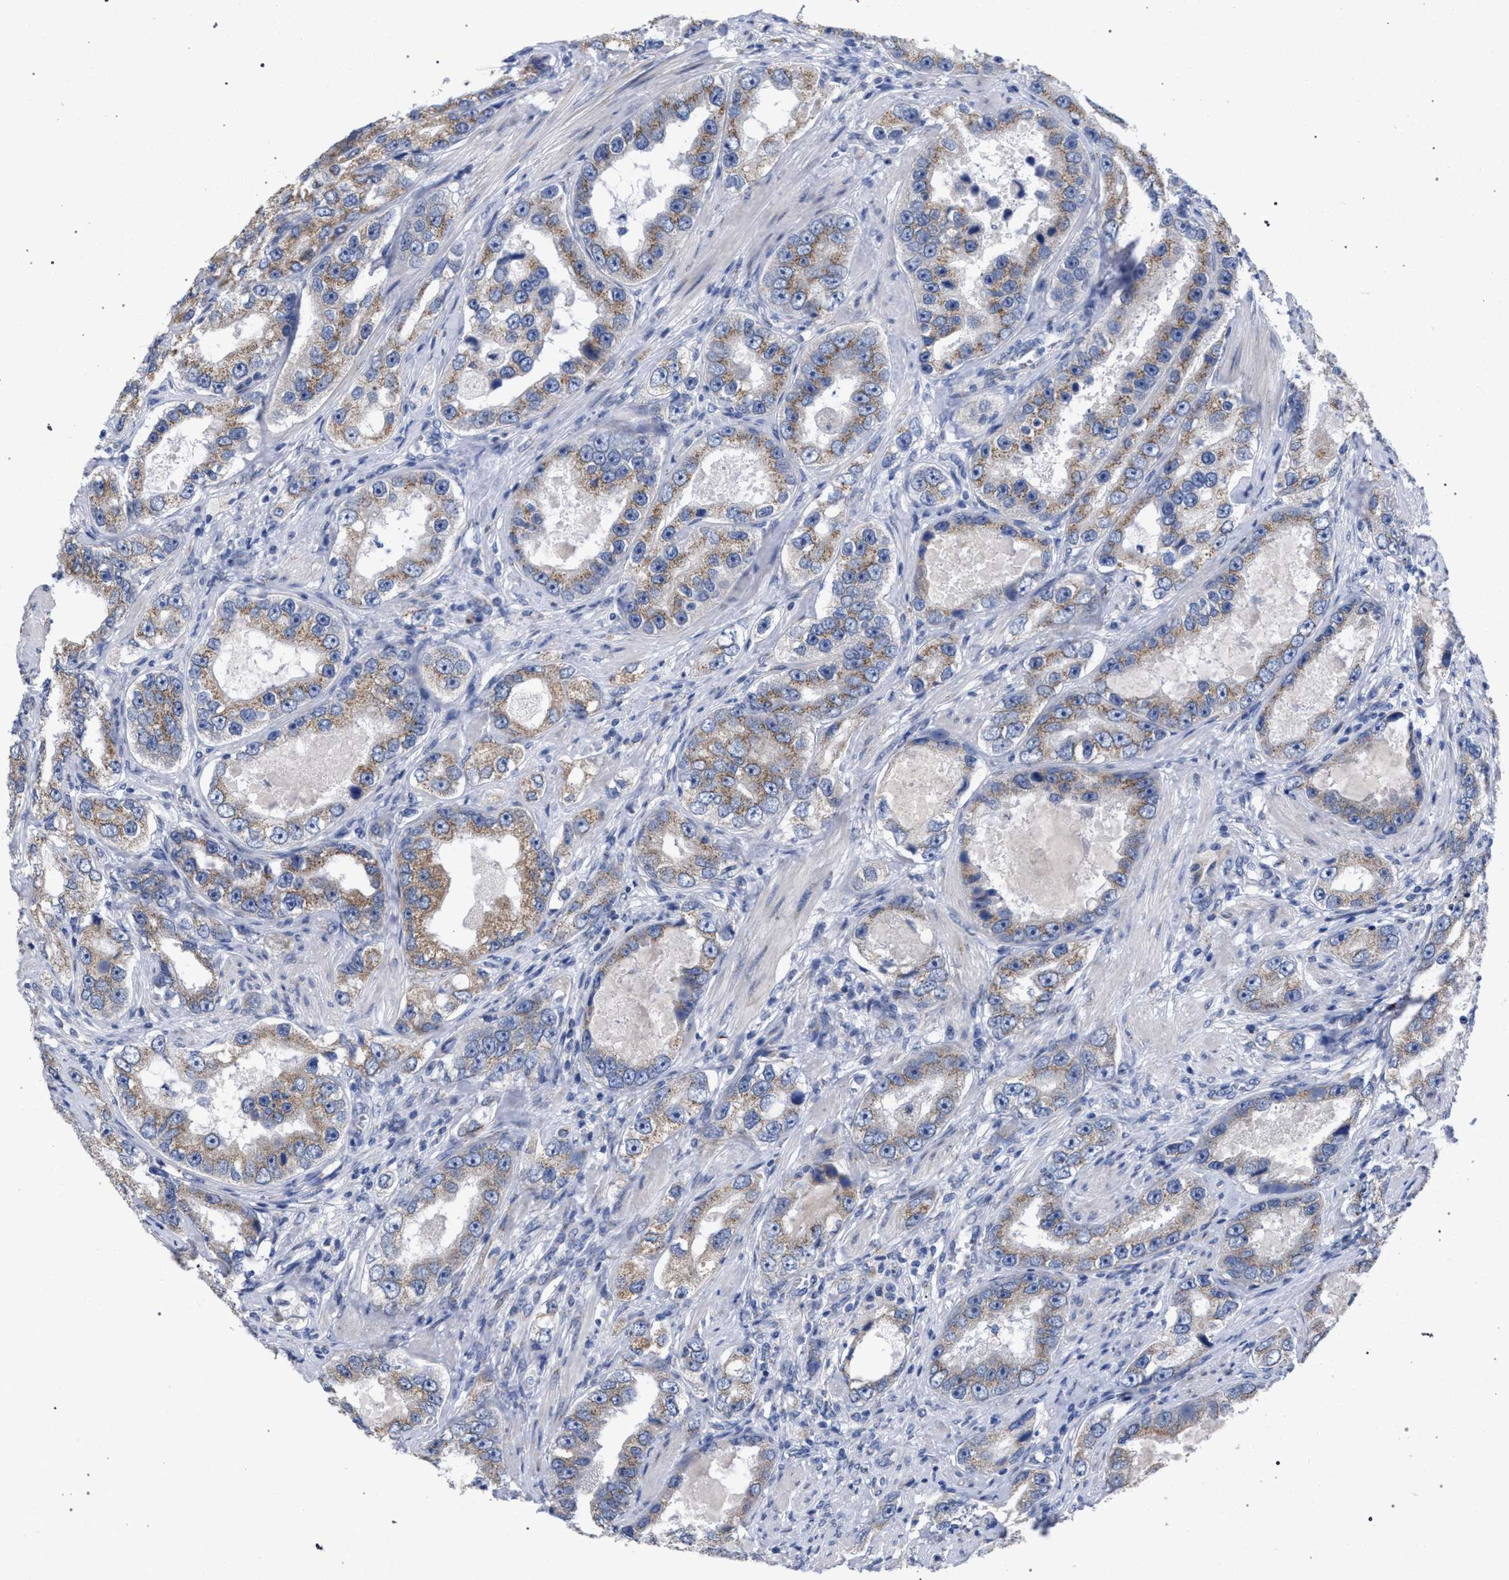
{"staining": {"intensity": "weak", "quantity": ">75%", "location": "cytoplasmic/membranous"}, "tissue": "prostate cancer", "cell_type": "Tumor cells", "image_type": "cancer", "snomed": [{"axis": "morphology", "description": "Adenocarcinoma, High grade"}, {"axis": "topography", "description": "Prostate"}], "caption": "Immunohistochemical staining of high-grade adenocarcinoma (prostate) shows weak cytoplasmic/membranous protein positivity in about >75% of tumor cells.", "gene": "GOLGA2", "patient": {"sex": "male", "age": 63}}